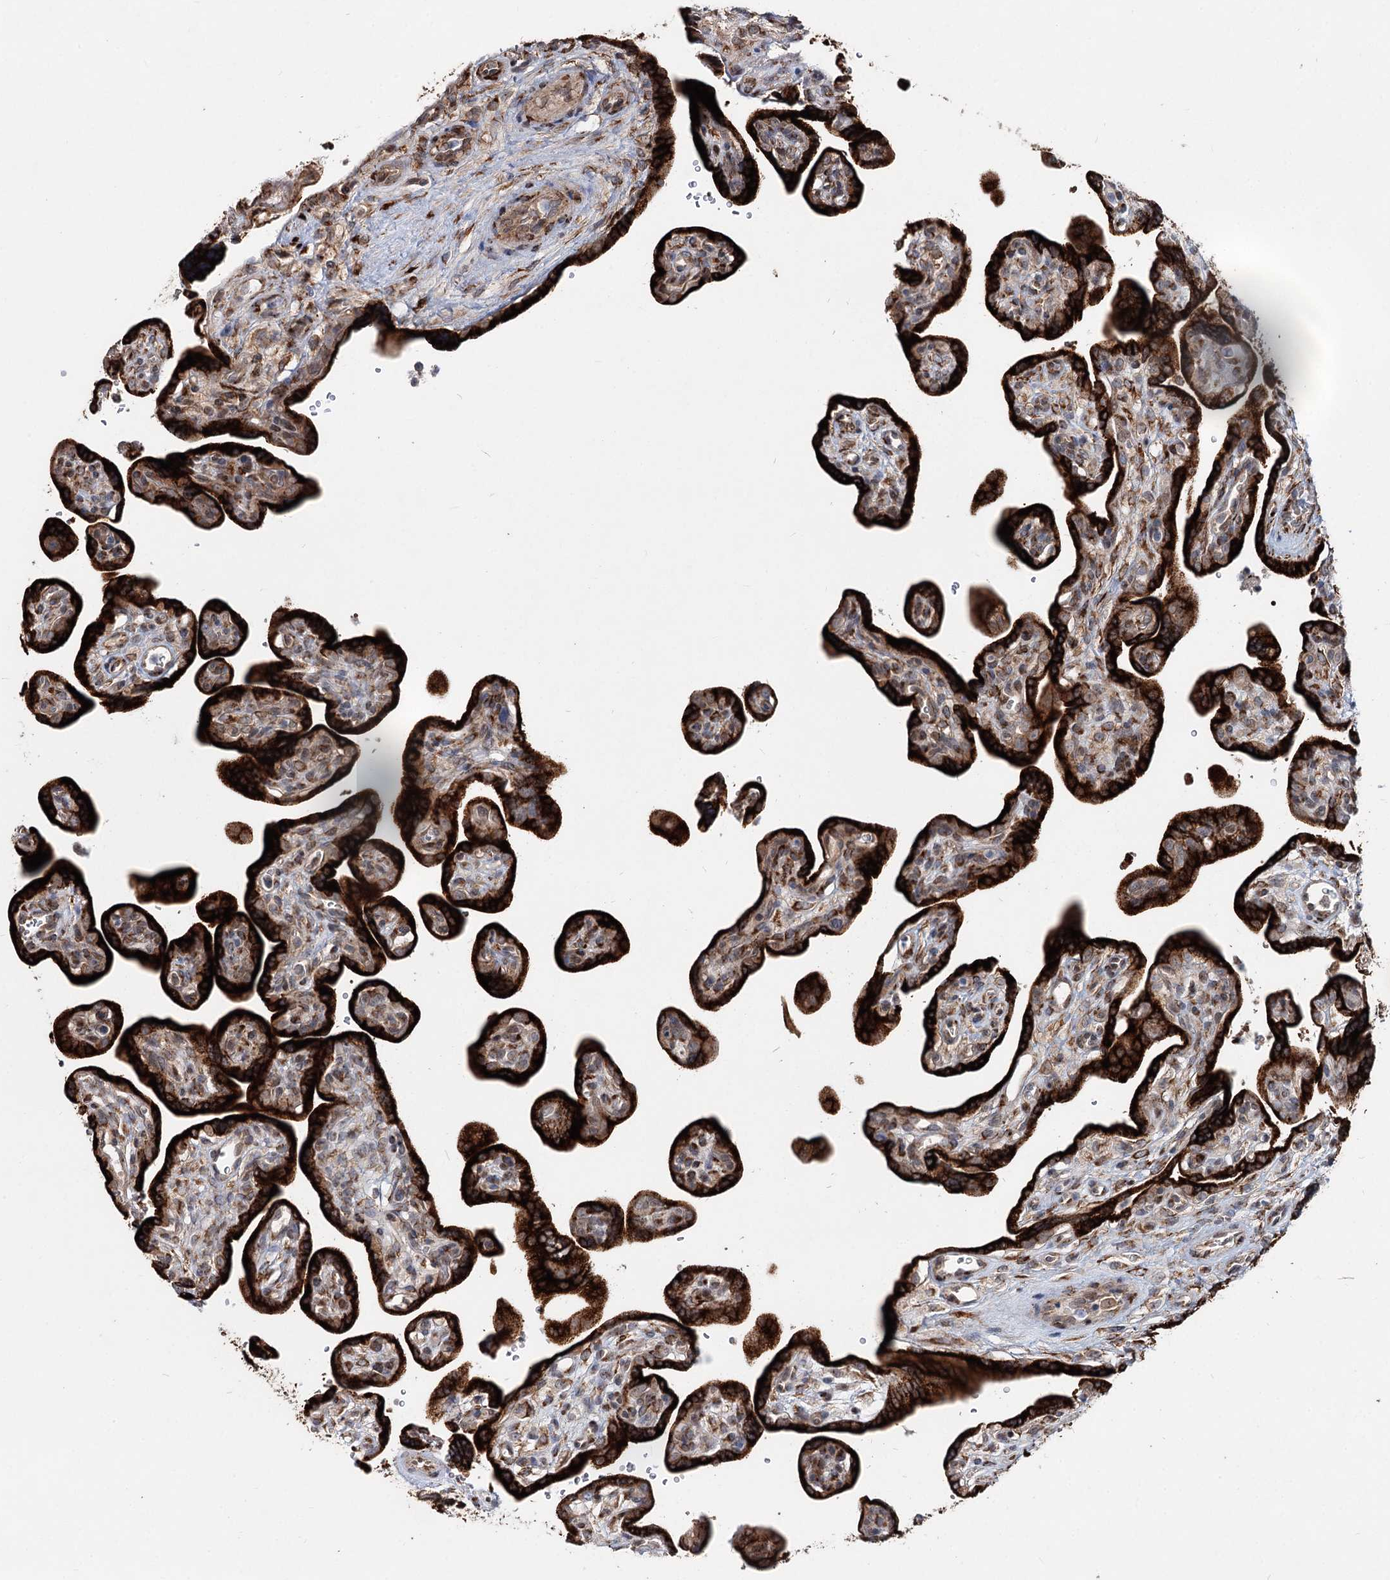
{"staining": {"intensity": "strong", "quantity": ">75%", "location": "cytoplasmic/membranous"}, "tissue": "placenta", "cell_type": "Trophoblastic cells", "image_type": "normal", "snomed": [{"axis": "morphology", "description": "Normal tissue, NOS"}, {"axis": "topography", "description": "Placenta"}], "caption": "The immunohistochemical stain shows strong cytoplasmic/membranous staining in trophoblastic cells of normal placenta.", "gene": "SPART", "patient": {"sex": "female", "age": 39}}